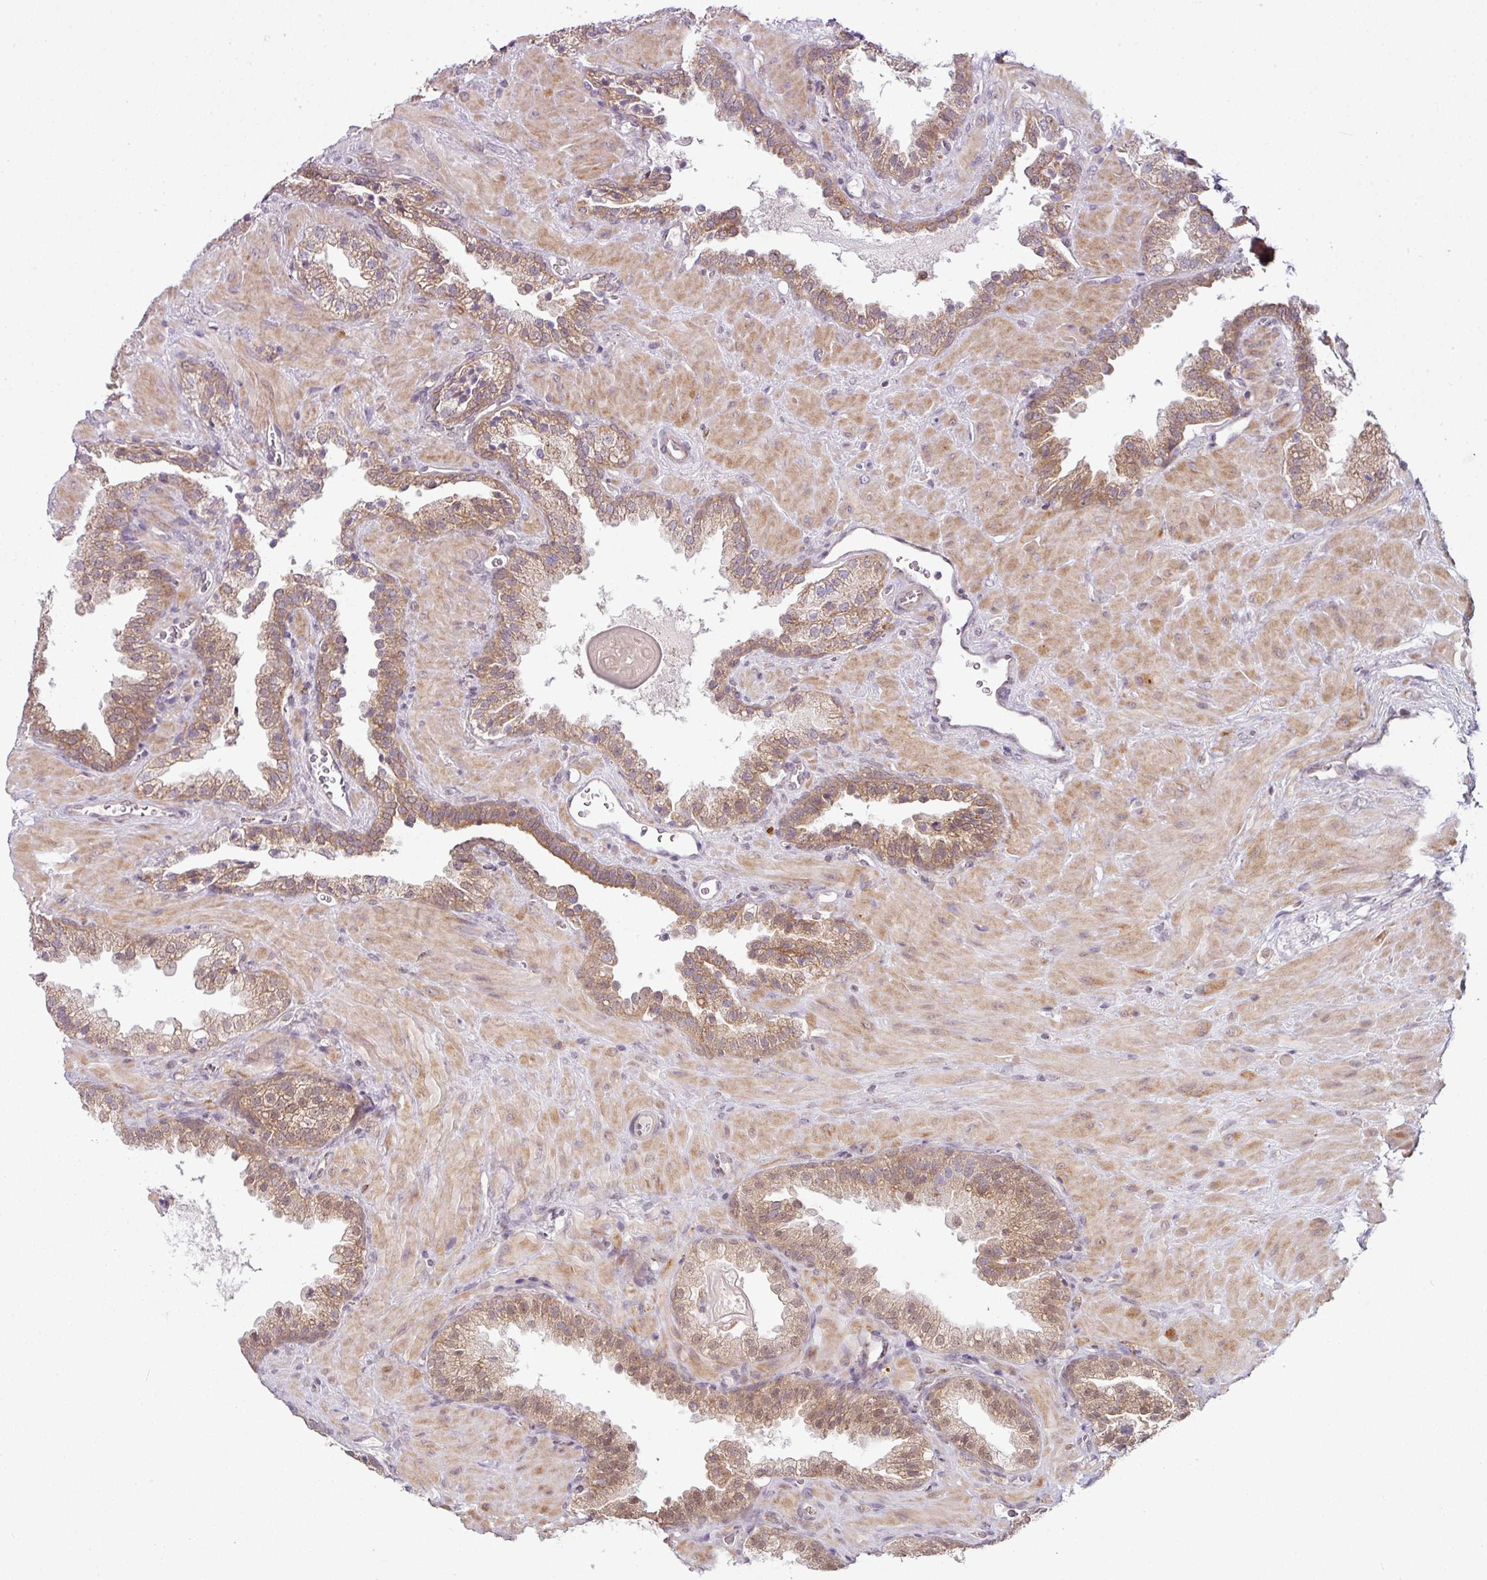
{"staining": {"intensity": "moderate", "quantity": ">75%", "location": "cytoplasmic/membranous"}, "tissue": "prostate cancer", "cell_type": "Tumor cells", "image_type": "cancer", "snomed": [{"axis": "morphology", "description": "Adenocarcinoma, Low grade"}, {"axis": "topography", "description": "Prostate"}], "caption": "Immunohistochemical staining of prostate cancer (low-grade adenocarcinoma) displays medium levels of moderate cytoplasmic/membranous positivity in about >75% of tumor cells. The protein is shown in brown color, while the nuclei are stained blue.", "gene": "DERPC", "patient": {"sex": "male", "age": 62}}